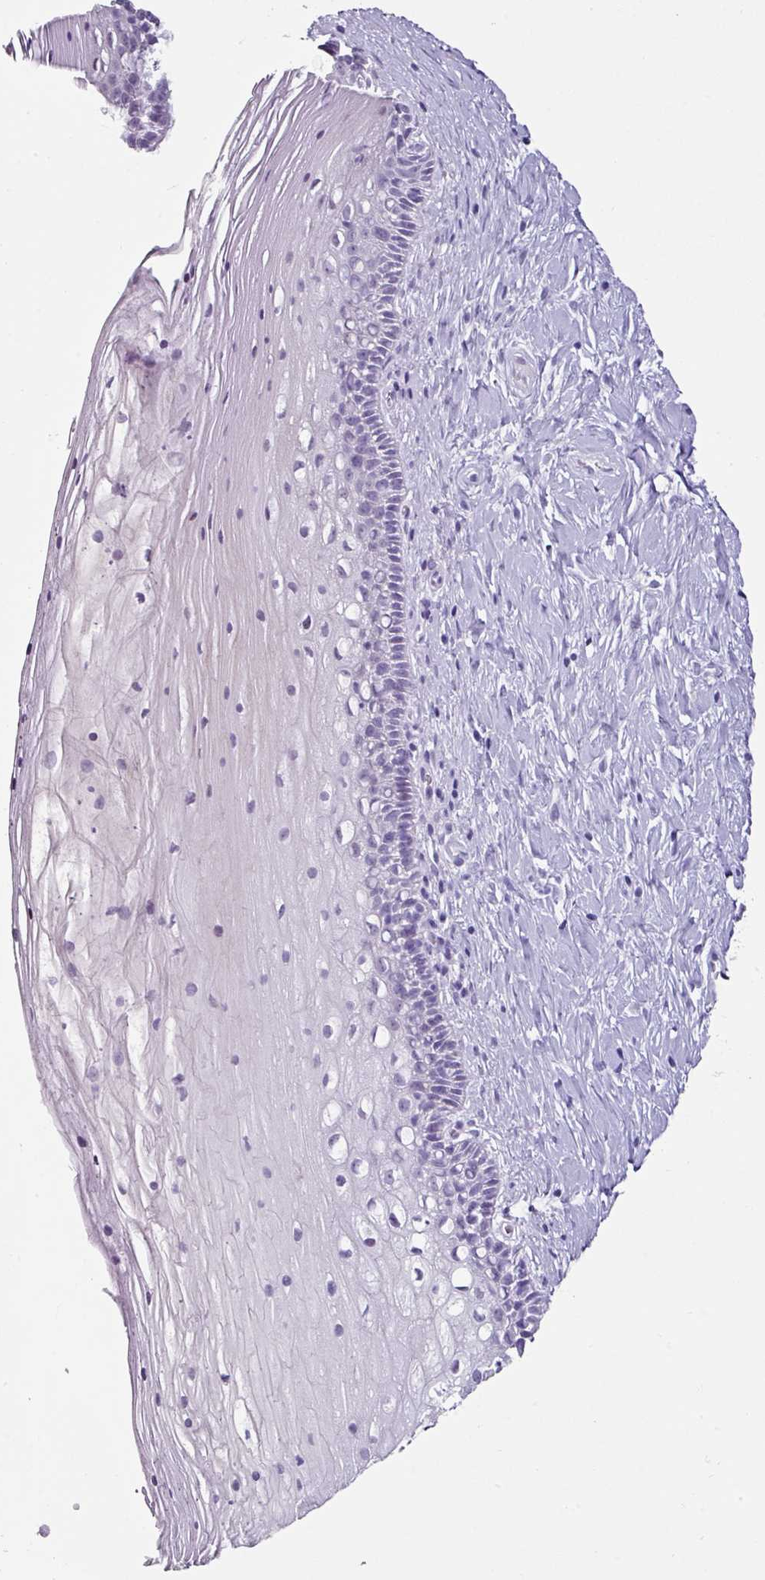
{"staining": {"intensity": "negative", "quantity": "none", "location": "none"}, "tissue": "cervix", "cell_type": "Glandular cells", "image_type": "normal", "snomed": [{"axis": "morphology", "description": "Normal tissue, NOS"}, {"axis": "topography", "description": "Cervix"}], "caption": "Cervix stained for a protein using immunohistochemistry displays no staining glandular cells.", "gene": "TRA2A", "patient": {"sex": "female", "age": 36}}